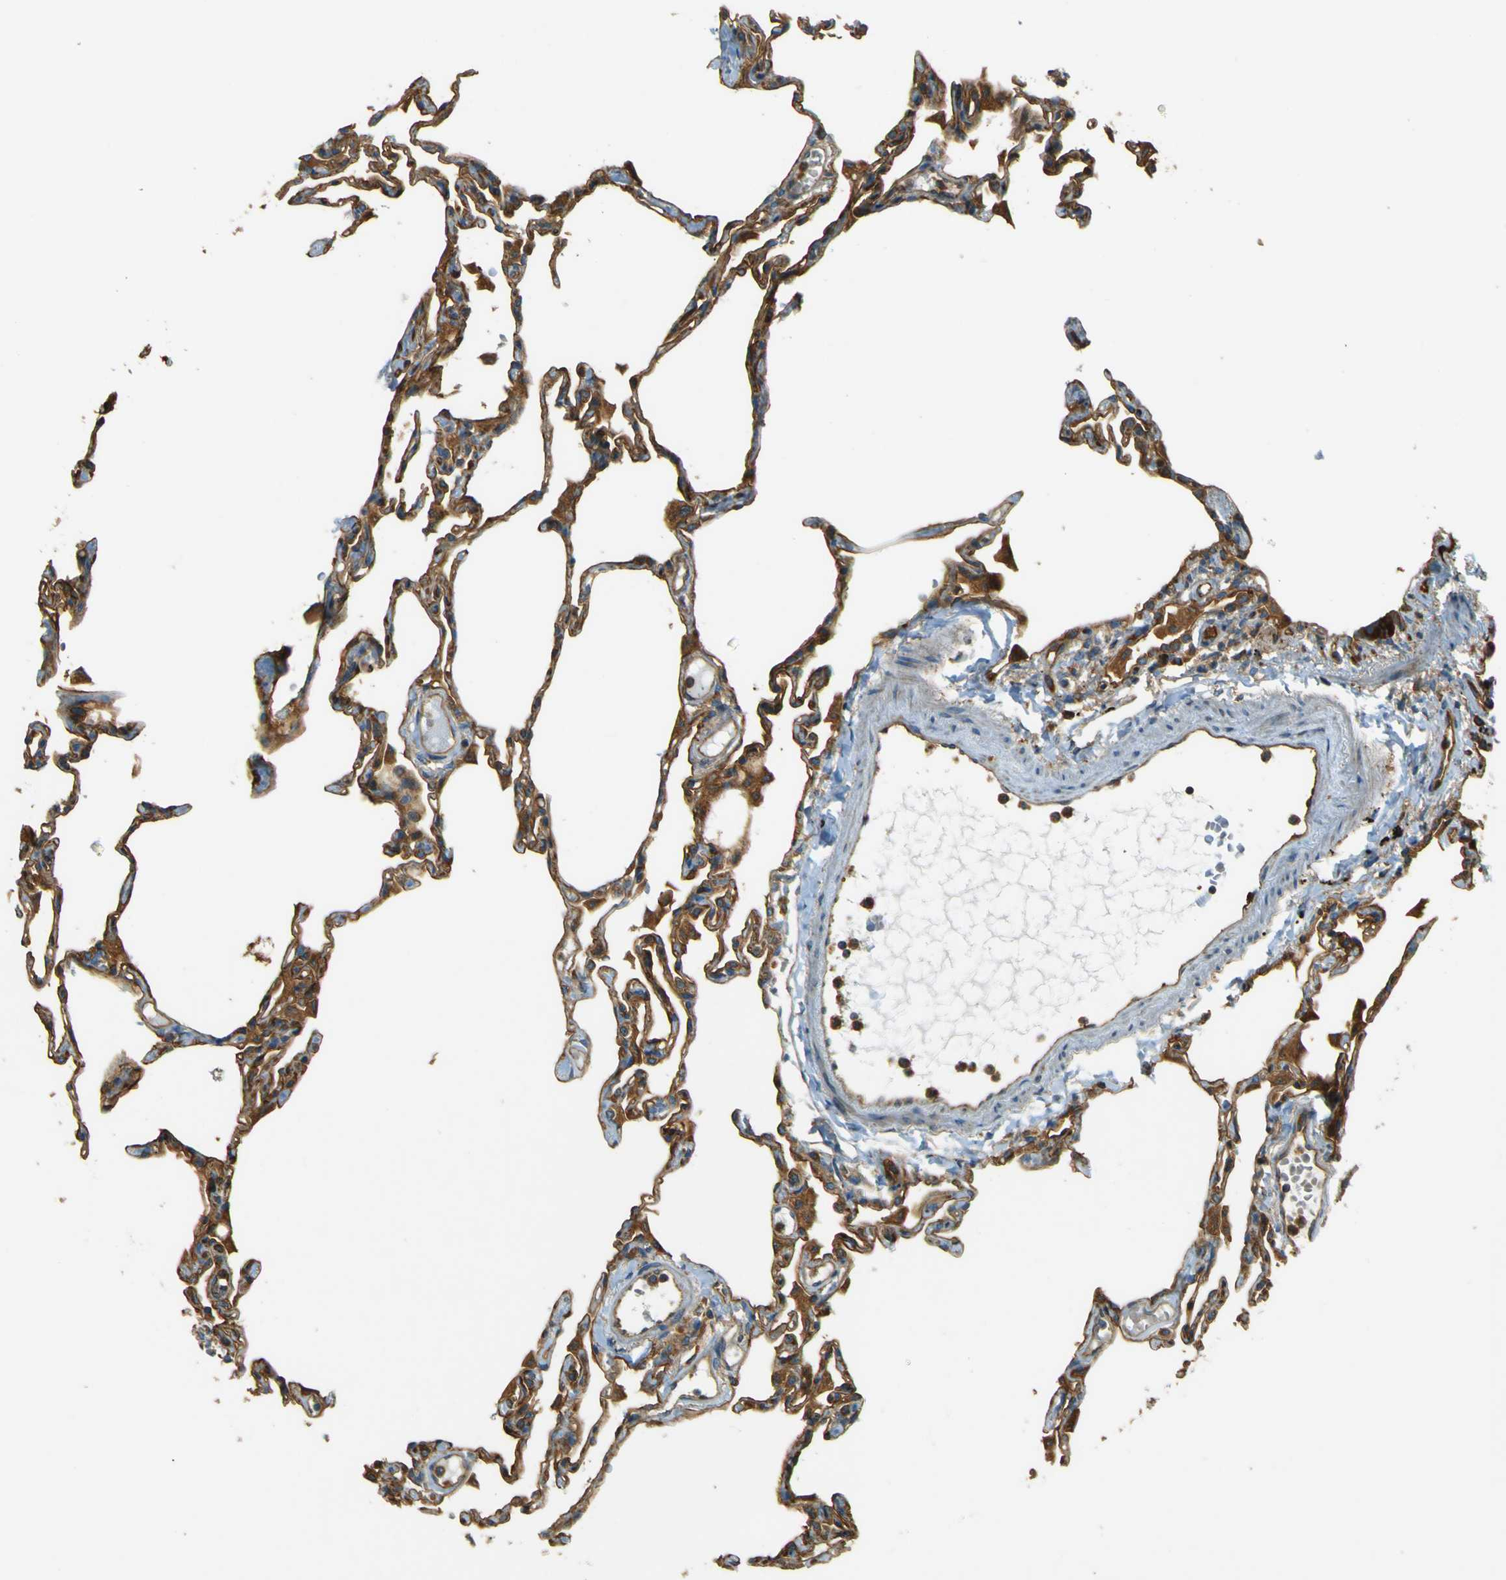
{"staining": {"intensity": "moderate", "quantity": "25%-75%", "location": "cytoplasmic/membranous"}, "tissue": "lung", "cell_type": "Alveolar cells", "image_type": "normal", "snomed": [{"axis": "morphology", "description": "Normal tissue, NOS"}, {"axis": "topography", "description": "Lung"}], "caption": "Protein positivity by immunohistochemistry (IHC) reveals moderate cytoplasmic/membranous staining in about 25%-75% of alveolar cells in normal lung. Immunohistochemistry (ihc) stains the protein of interest in brown and the nuclei are stained blue.", "gene": "DNAJC5", "patient": {"sex": "female", "age": 49}}